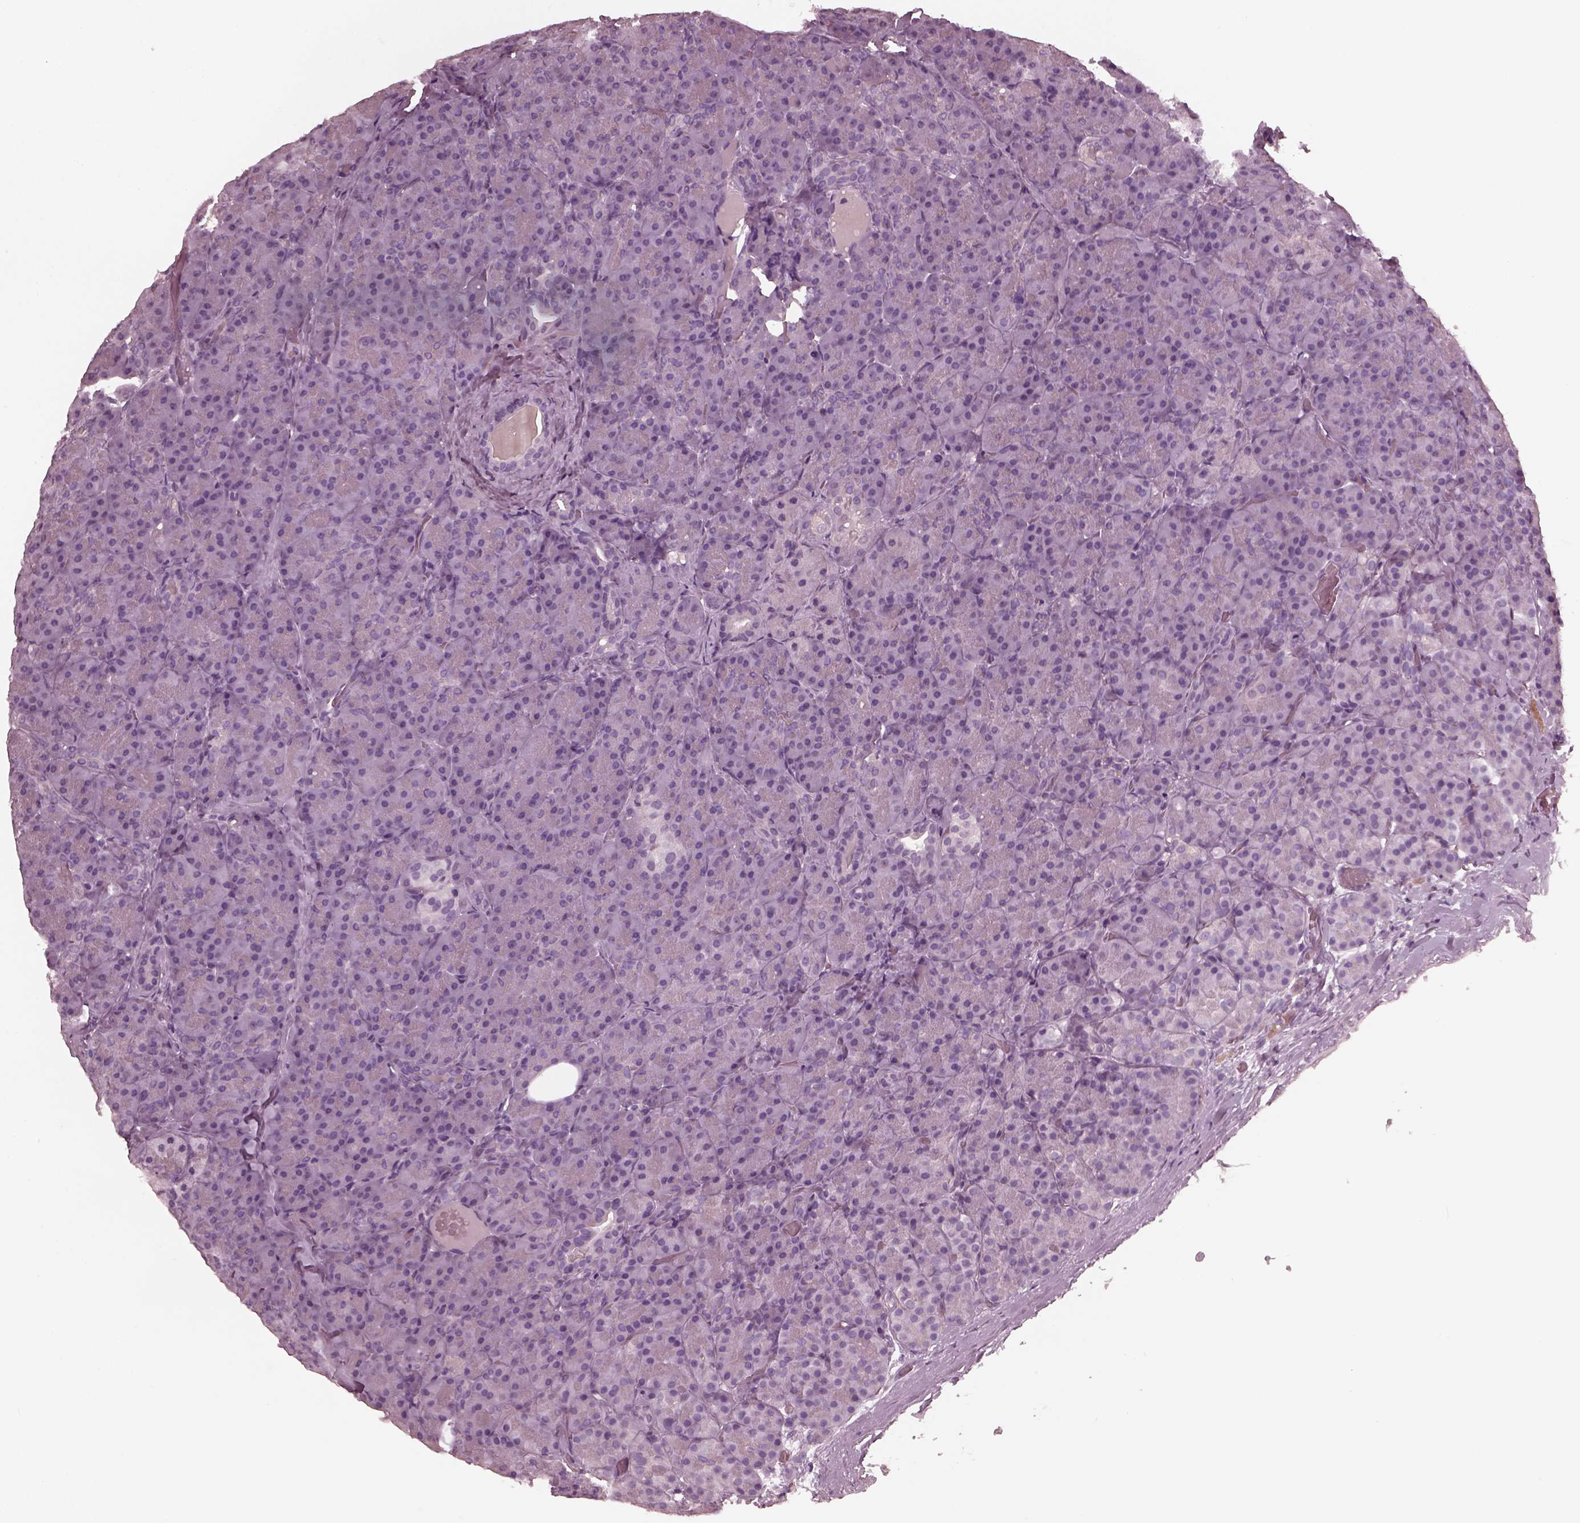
{"staining": {"intensity": "negative", "quantity": "none", "location": "none"}, "tissue": "pancreas", "cell_type": "Exocrine glandular cells", "image_type": "normal", "snomed": [{"axis": "morphology", "description": "Normal tissue, NOS"}, {"axis": "topography", "description": "Pancreas"}], "caption": "This is an immunohistochemistry (IHC) image of unremarkable human pancreas. There is no positivity in exocrine glandular cells.", "gene": "CGA", "patient": {"sex": "male", "age": 57}}